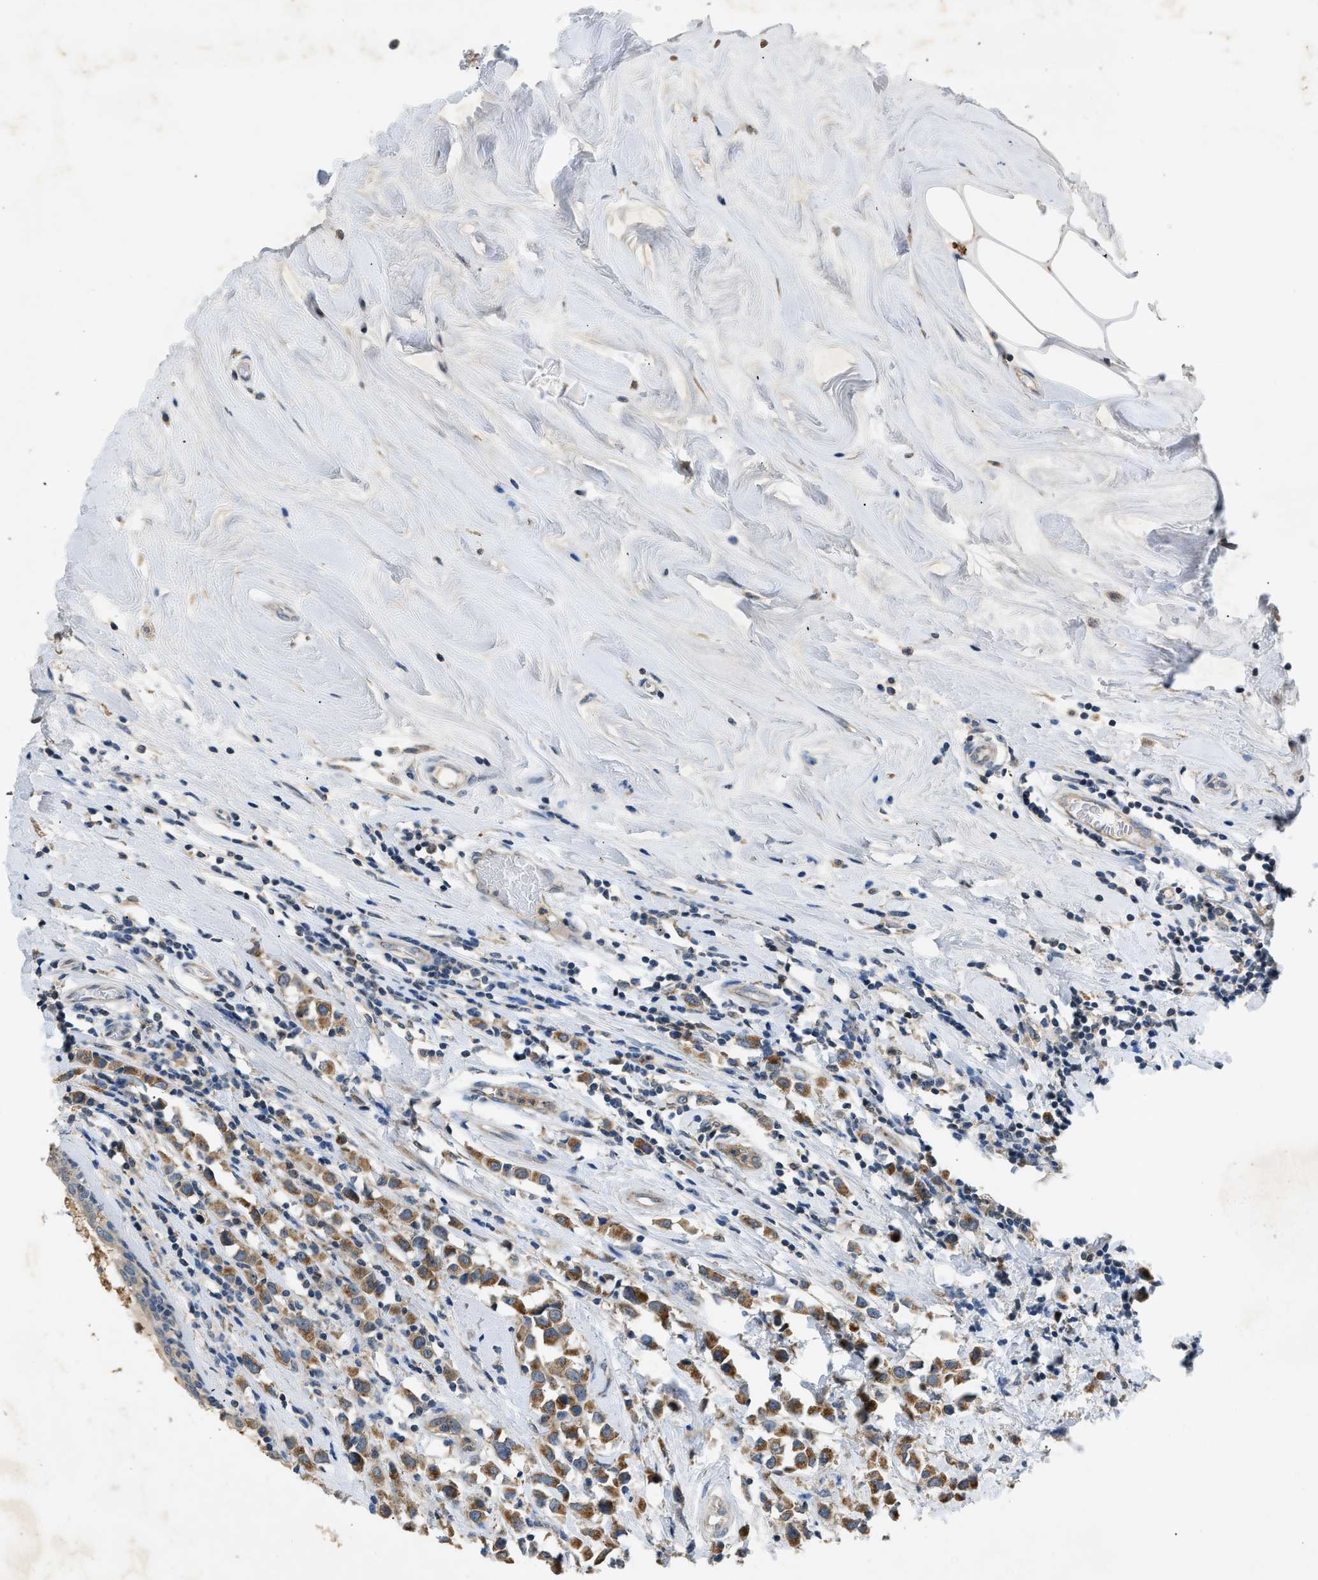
{"staining": {"intensity": "moderate", "quantity": ">75%", "location": "cytoplasmic/membranous"}, "tissue": "breast cancer", "cell_type": "Tumor cells", "image_type": "cancer", "snomed": [{"axis": "morphology", "description": "Duct carcinoma"}, {"axis": "topography", "description": "Breast"}], "caption": "The image displays staining of breast invasive ductal carcinoma, revealing moderate cytoplasmic/membranous protein staining (brown color) within tumor cells. (brown staining indicates protein expression, while blue staining denotes nuclei).", "gene": "TOMM34", "patient": {"sex": "female", "age": 61}}